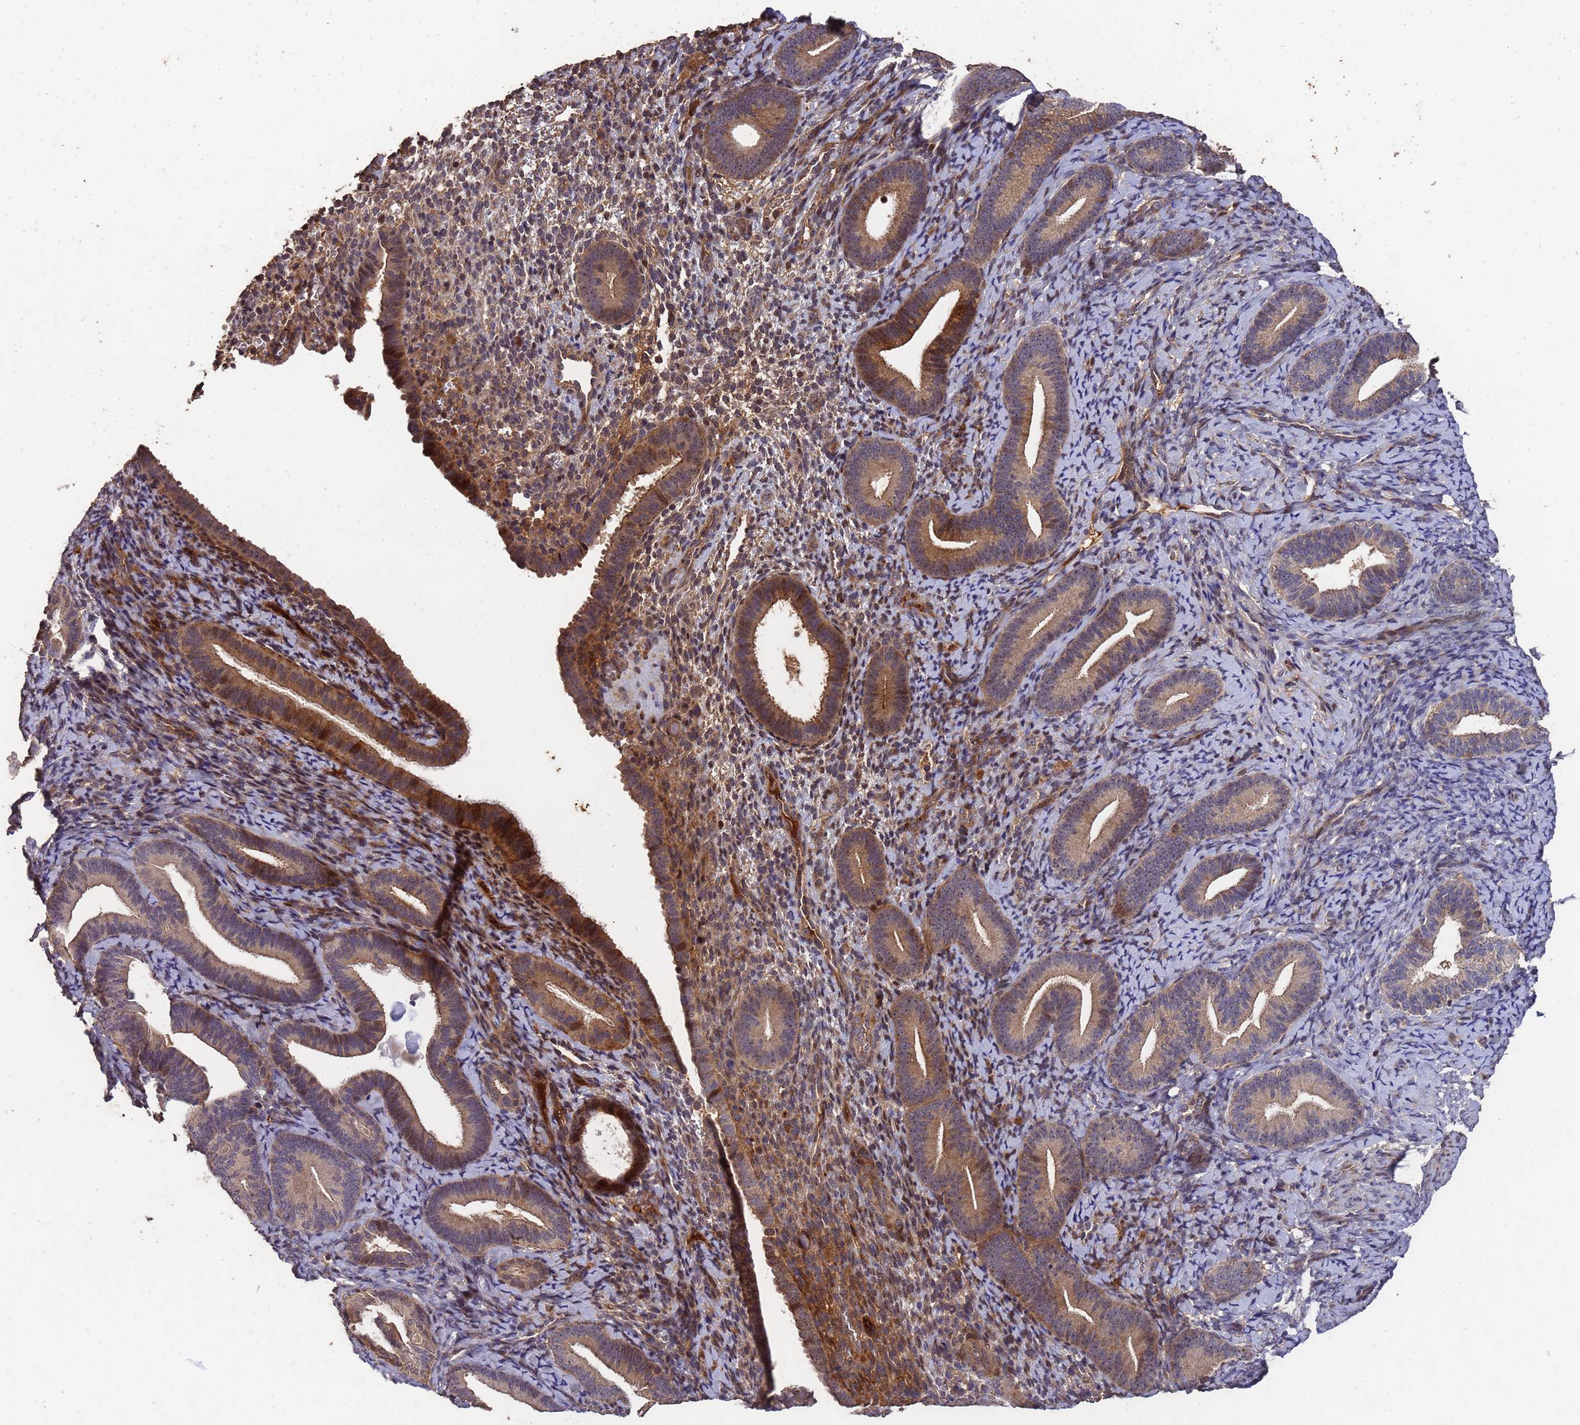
{"staining": {"intensity": "moderate", "quantity": "<25%", "location": "cytoplasmic/membranous"}, "tissue": "endometrium", "cell_type": "Cells in endometrial stroma", "image_type": "normal", "snomed": [{"axis": "morphology", "description": "Normal tissue, NOS"}, {"axis": "topography", "description": "Endometrium"}], "caption": "IHC image of normal endometrium: human endometrium stained using IHC reveals low levels of moderate protein expression localized specifically in the cytoplasmic/membranous of cells in endometrial stroma, appearing as a cytoplasmic/membranous brown color.", "gene": "CCDC184", "patient": {"sex": "female", "age": 65}}